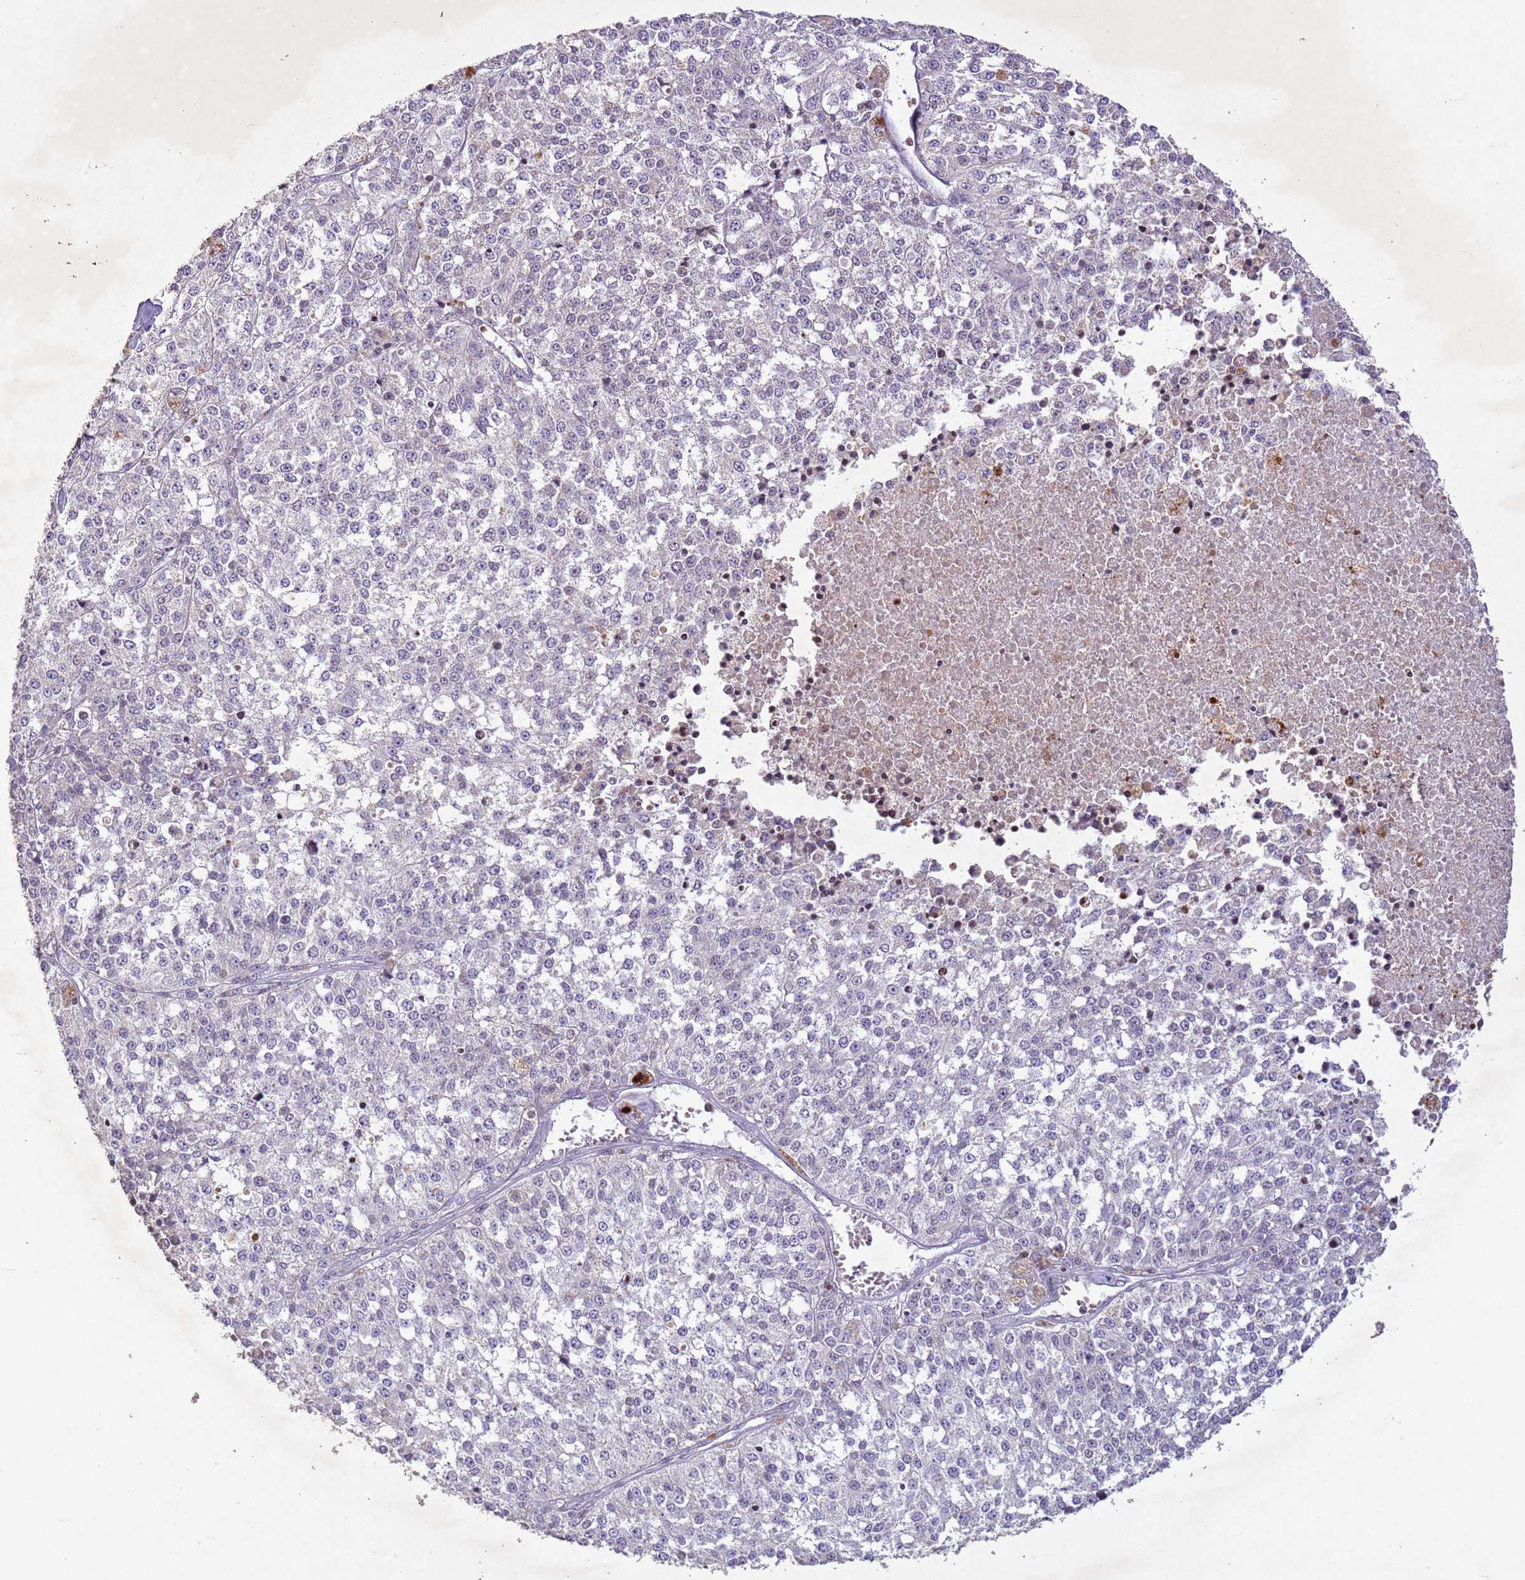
{"staining": {"intensity": "negative", "quantity": "none", "location": "none"}, "tissue": "melanoma", "cell_type": "Tumor cells", "image_type": "cancer", "snomed": [{"axis": "morphology", "description": "Malignant melanoma, NOS"}, {"axis": "topography", "description": "Skin"}], "caption": "Protein analysis of melanoma displays no significant staining in tumor cells.", "gene": "NLRP11", "patient": {"sex": "female", "age": 64}}